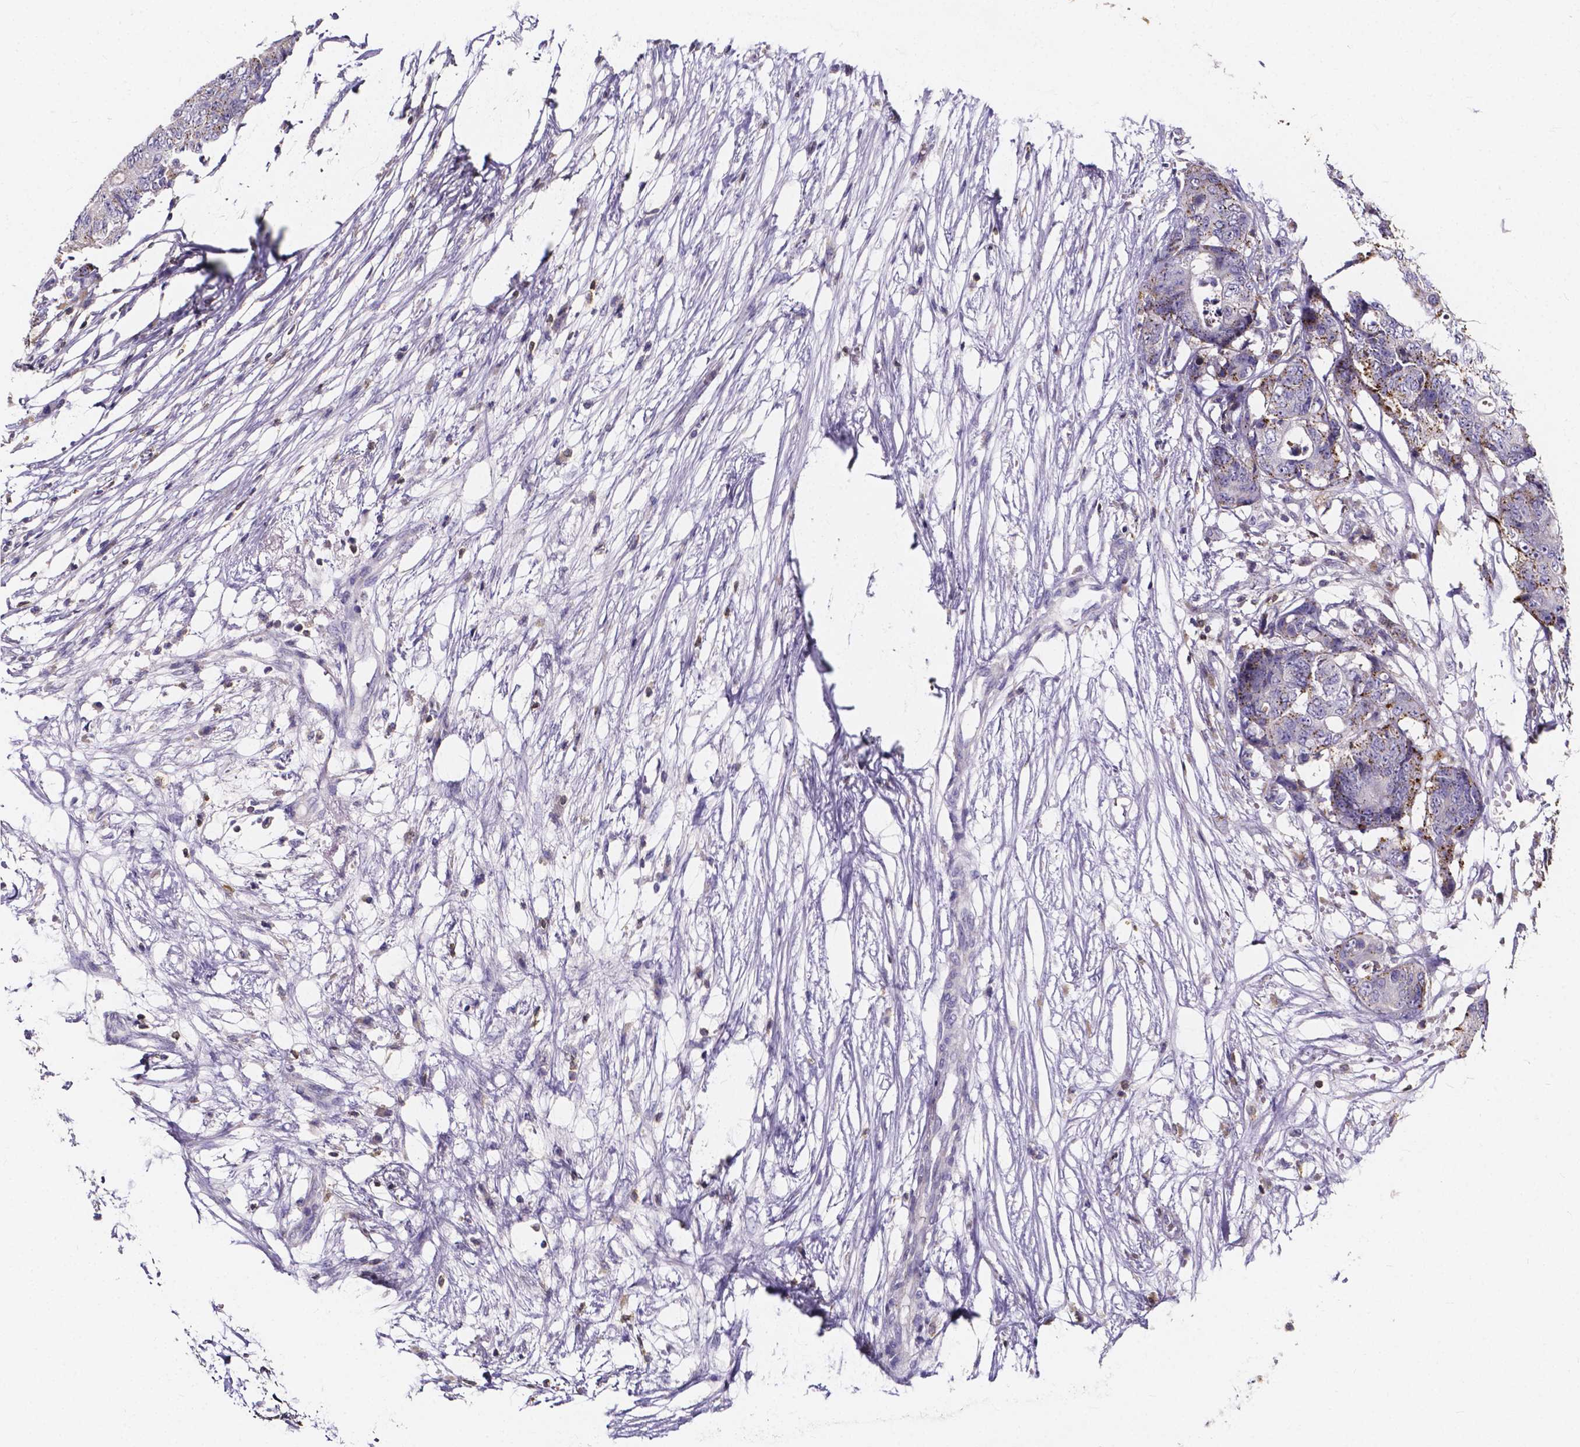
{"staining": {"intensity": "moderate", "quantity": "<25%", "location": "cytoplasmic/membranous"}, "tissue": "colorectal cancer", "cell_type": "Tumor cells", "image_type": "cancer", "snomed": [{"axis": "morphology", "description": "Adenocarcinoma, NOS"}, {"axis": "topography", "description": "Colon"}], "caption": "Human colorectal adenocarcinoma stained with a brown dye reveals moderate cytoplasmic/membranous positive positivity in about <25% of tumor cells.", "gene": "THEMIS", "patient": {"sex": "female", "age": 48}}